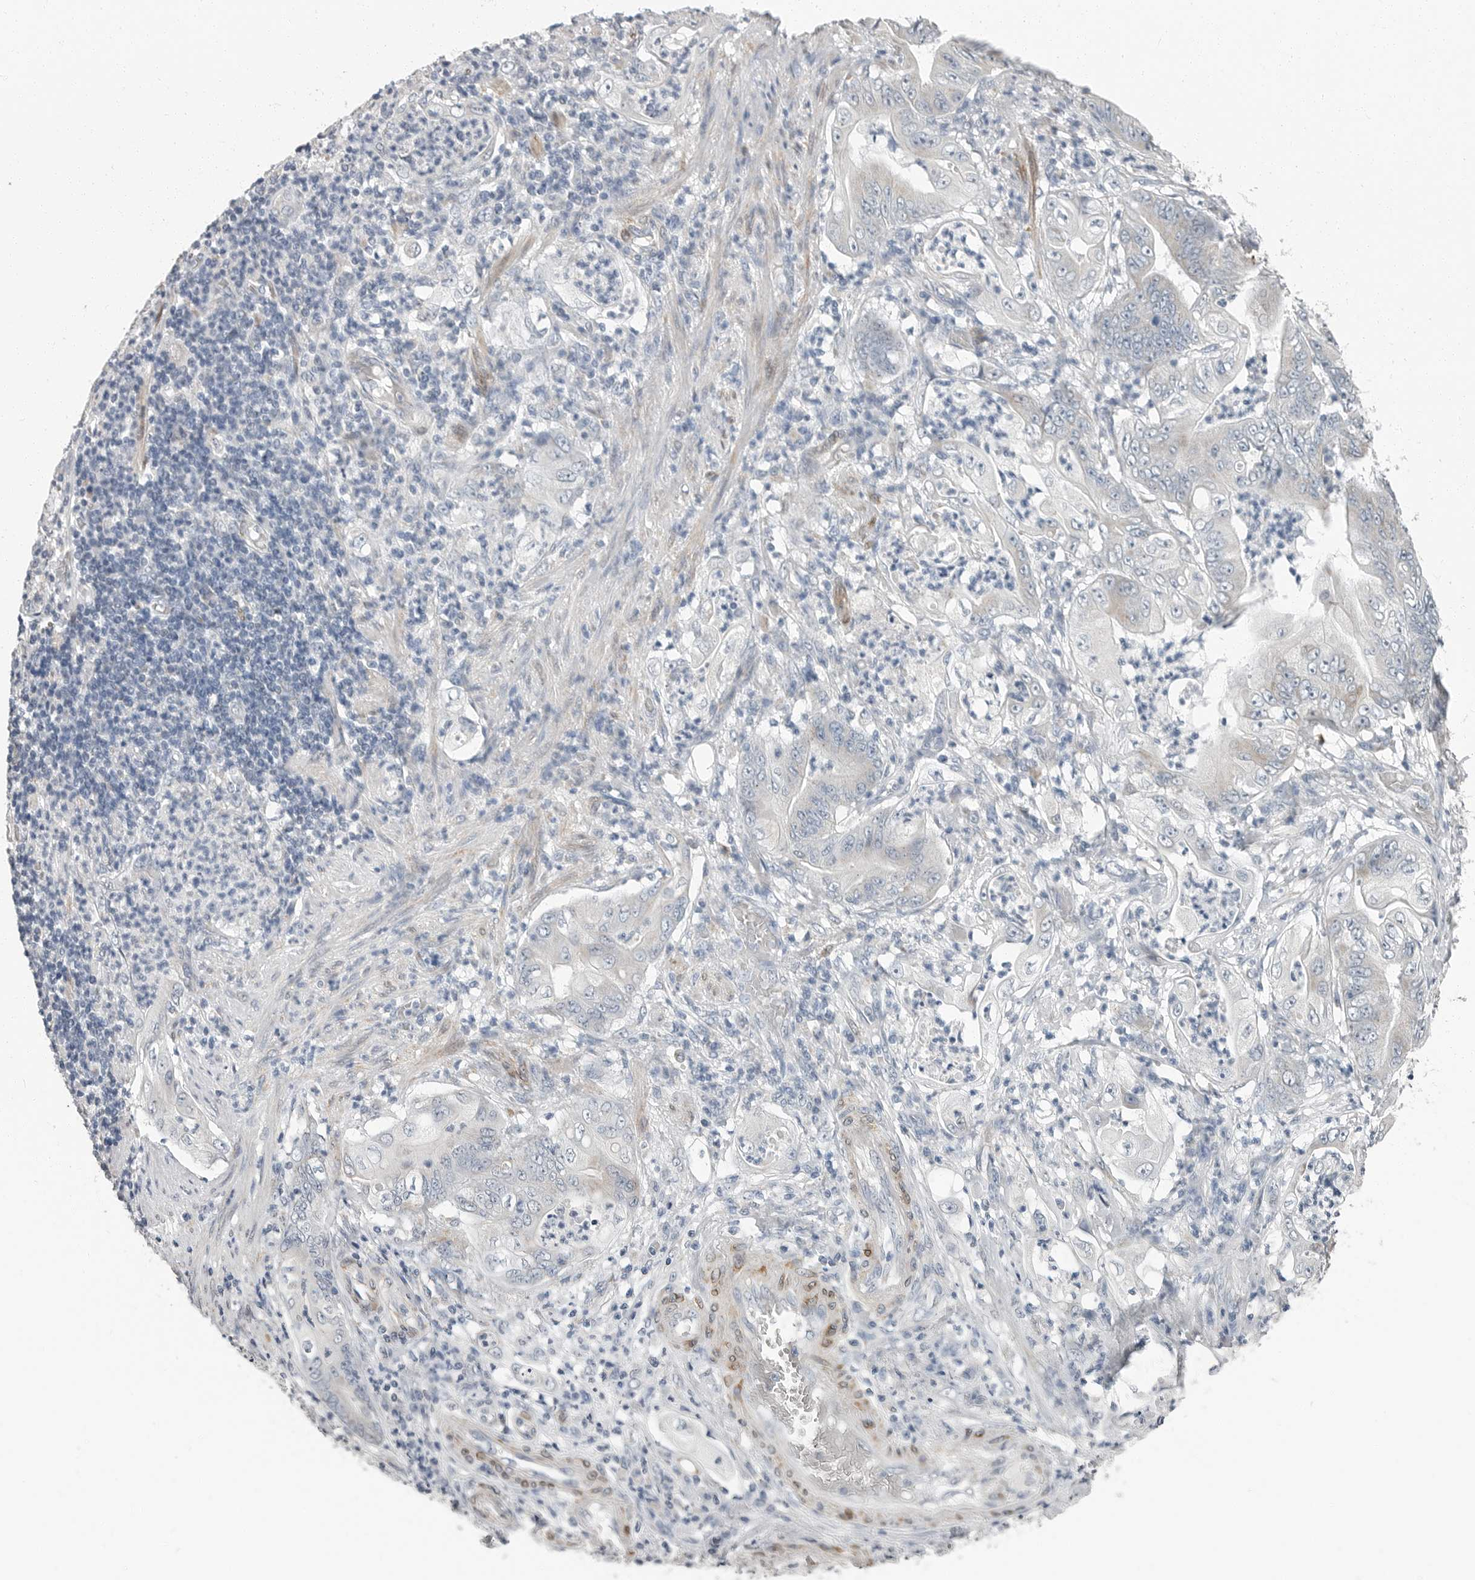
{"staining": {"intensity": "negative", "quantity": "none", "location": "none"}, "tissue": "stomach cancer", "cell_type": "Tumor cells", "image_type": "cancer", "snomed": [{"axis": "morphology", "description": "Adenocarcinoma, NOS"}, {"axis": "topography", "description": "Stomach"}], "caption": "Immunohistochemistry (IHC) micrograph of human stomach cancer stained for a protein (brown), which exhibits no staining in tumor cells. (DAB IHC, high magnification).", "gene": "PLN", "patient": {"sex": "female", "age": 73}}